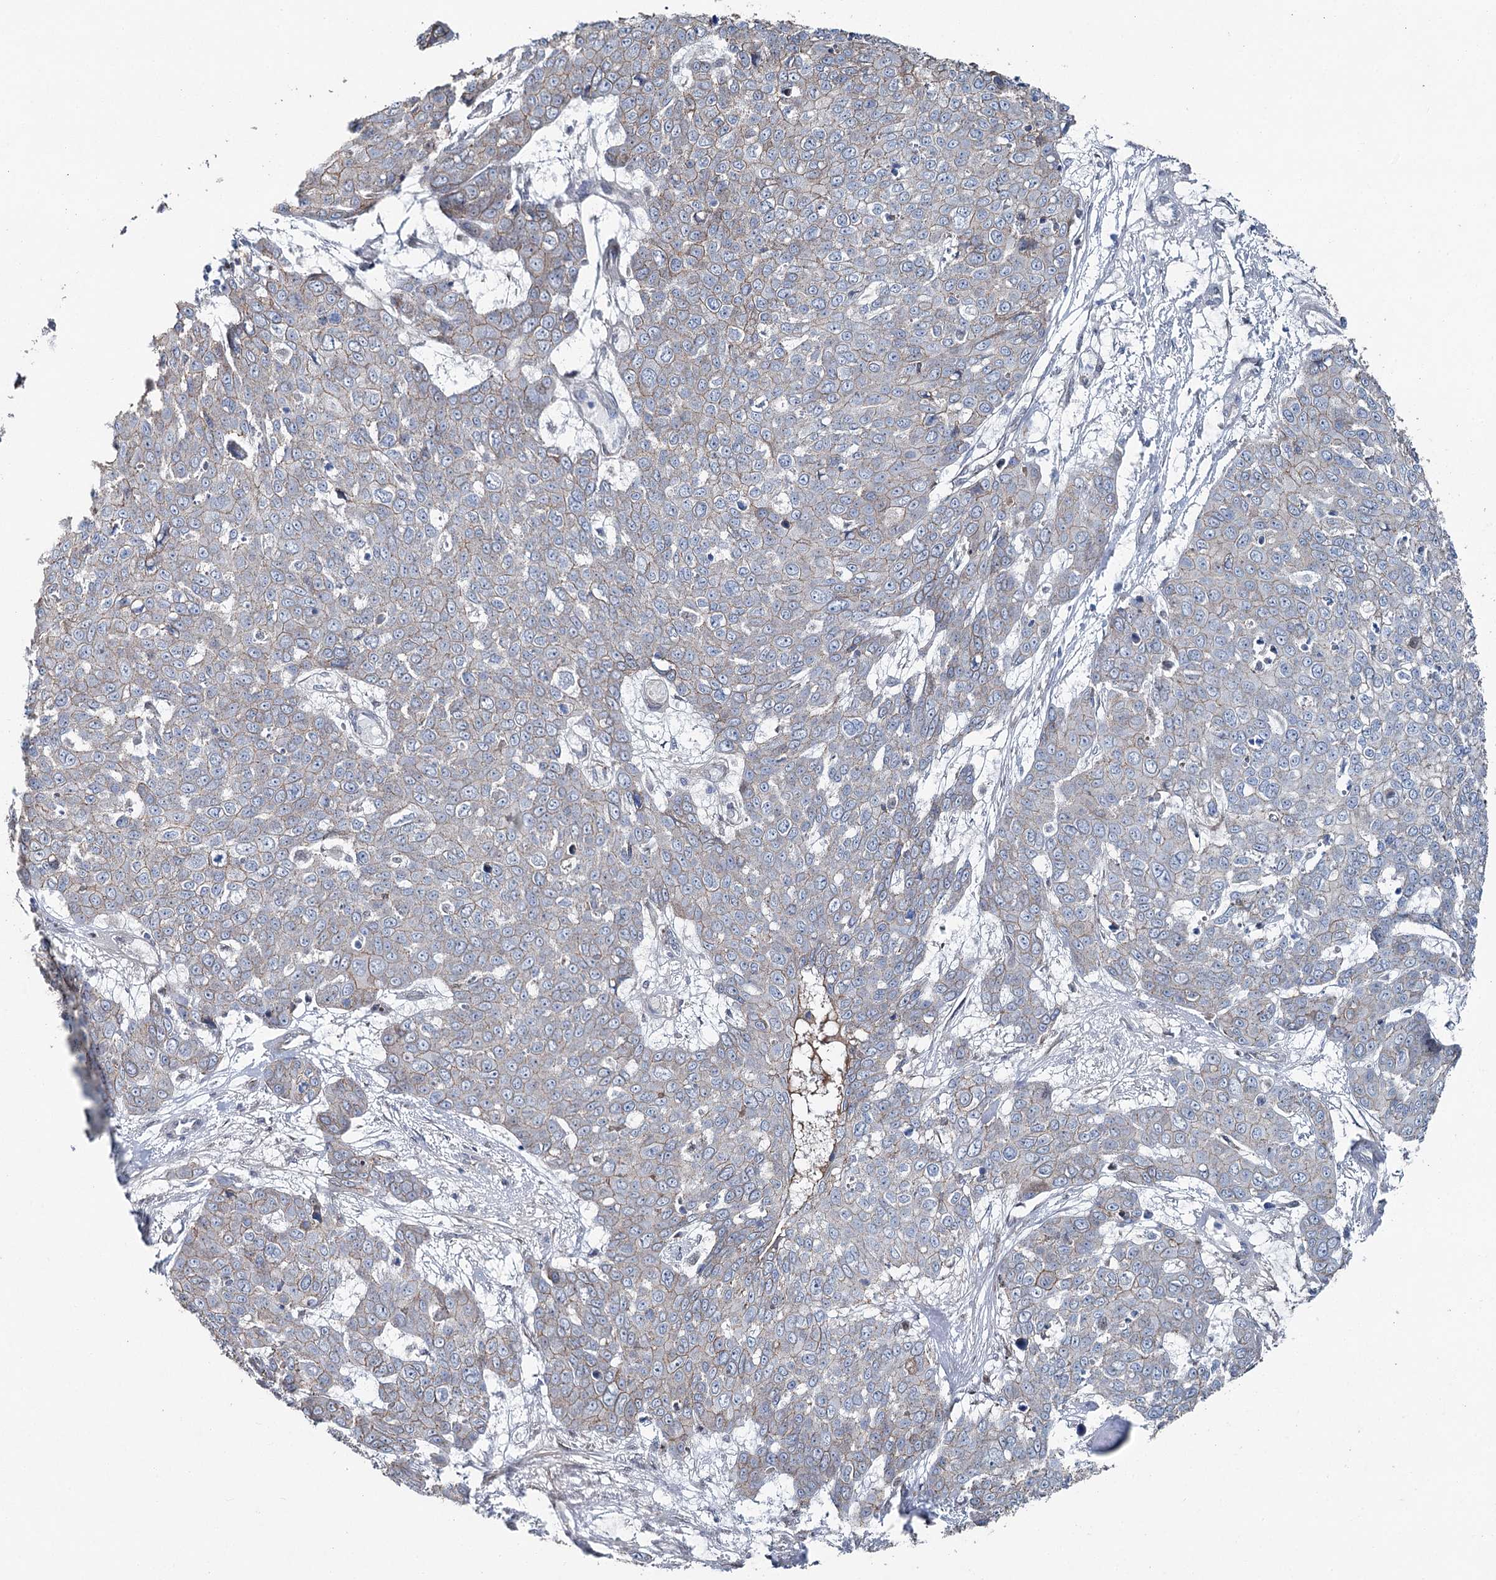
{"staining": {"intensity": "weak", "quantity": "<25%", "location": "cytoplasmic/membranous"}, "tissue": "skin cancer", "cell_type": "Tumor cells", "image_type": "cancer", "snomed": [{"axis": "morphology", "description": "Squamous cell carcinoma, NOS"}, {"axis": "topography", "description": "Skin"}], "caption": "Histopathology image shows no protein staining in tumor cells of skin cancer tissue.", "gene": "FAM120B", "patient": {"sex": "male", "age": 71}}